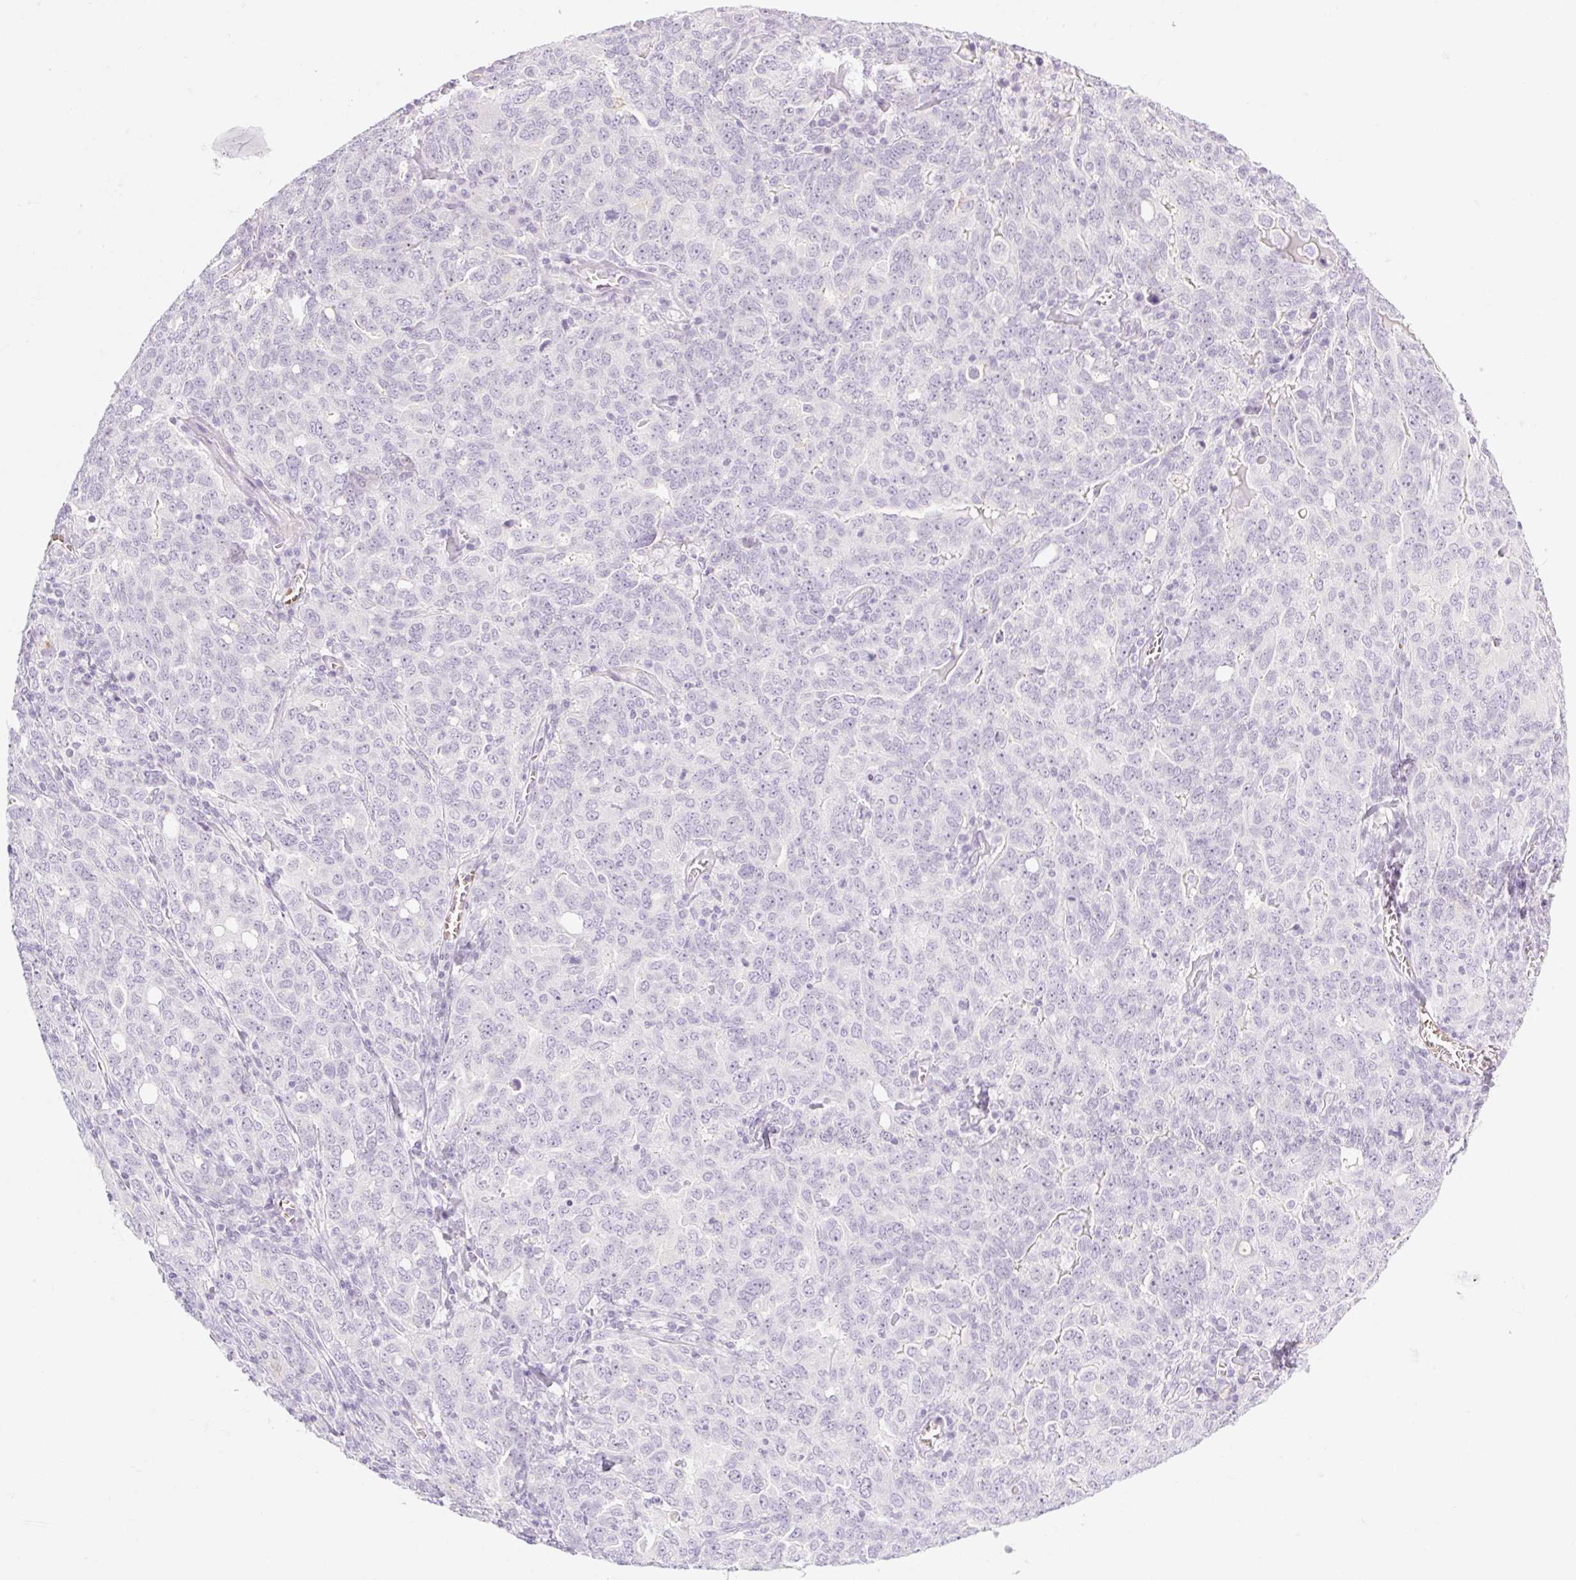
{"staining": {"intensity": "negative", "quantity": "none", "location": "none"}, "tissue": "ovarian cancer", "cell_type": "Tumor cells", "image_type": "cancer", "snomed": [{"axis": "morphology", "description": "Carcinoma, endometroid"}, {"axis": "topography", "description": "Ovary"}], "caption": "Endometroid carcinoma (ovarian) stained for a protein using immunohistochemistry (IHC) demonstrates no positivity tumor cells.", "gene": "TAF1L", "patient": {"sex": "female", "age": 62}}